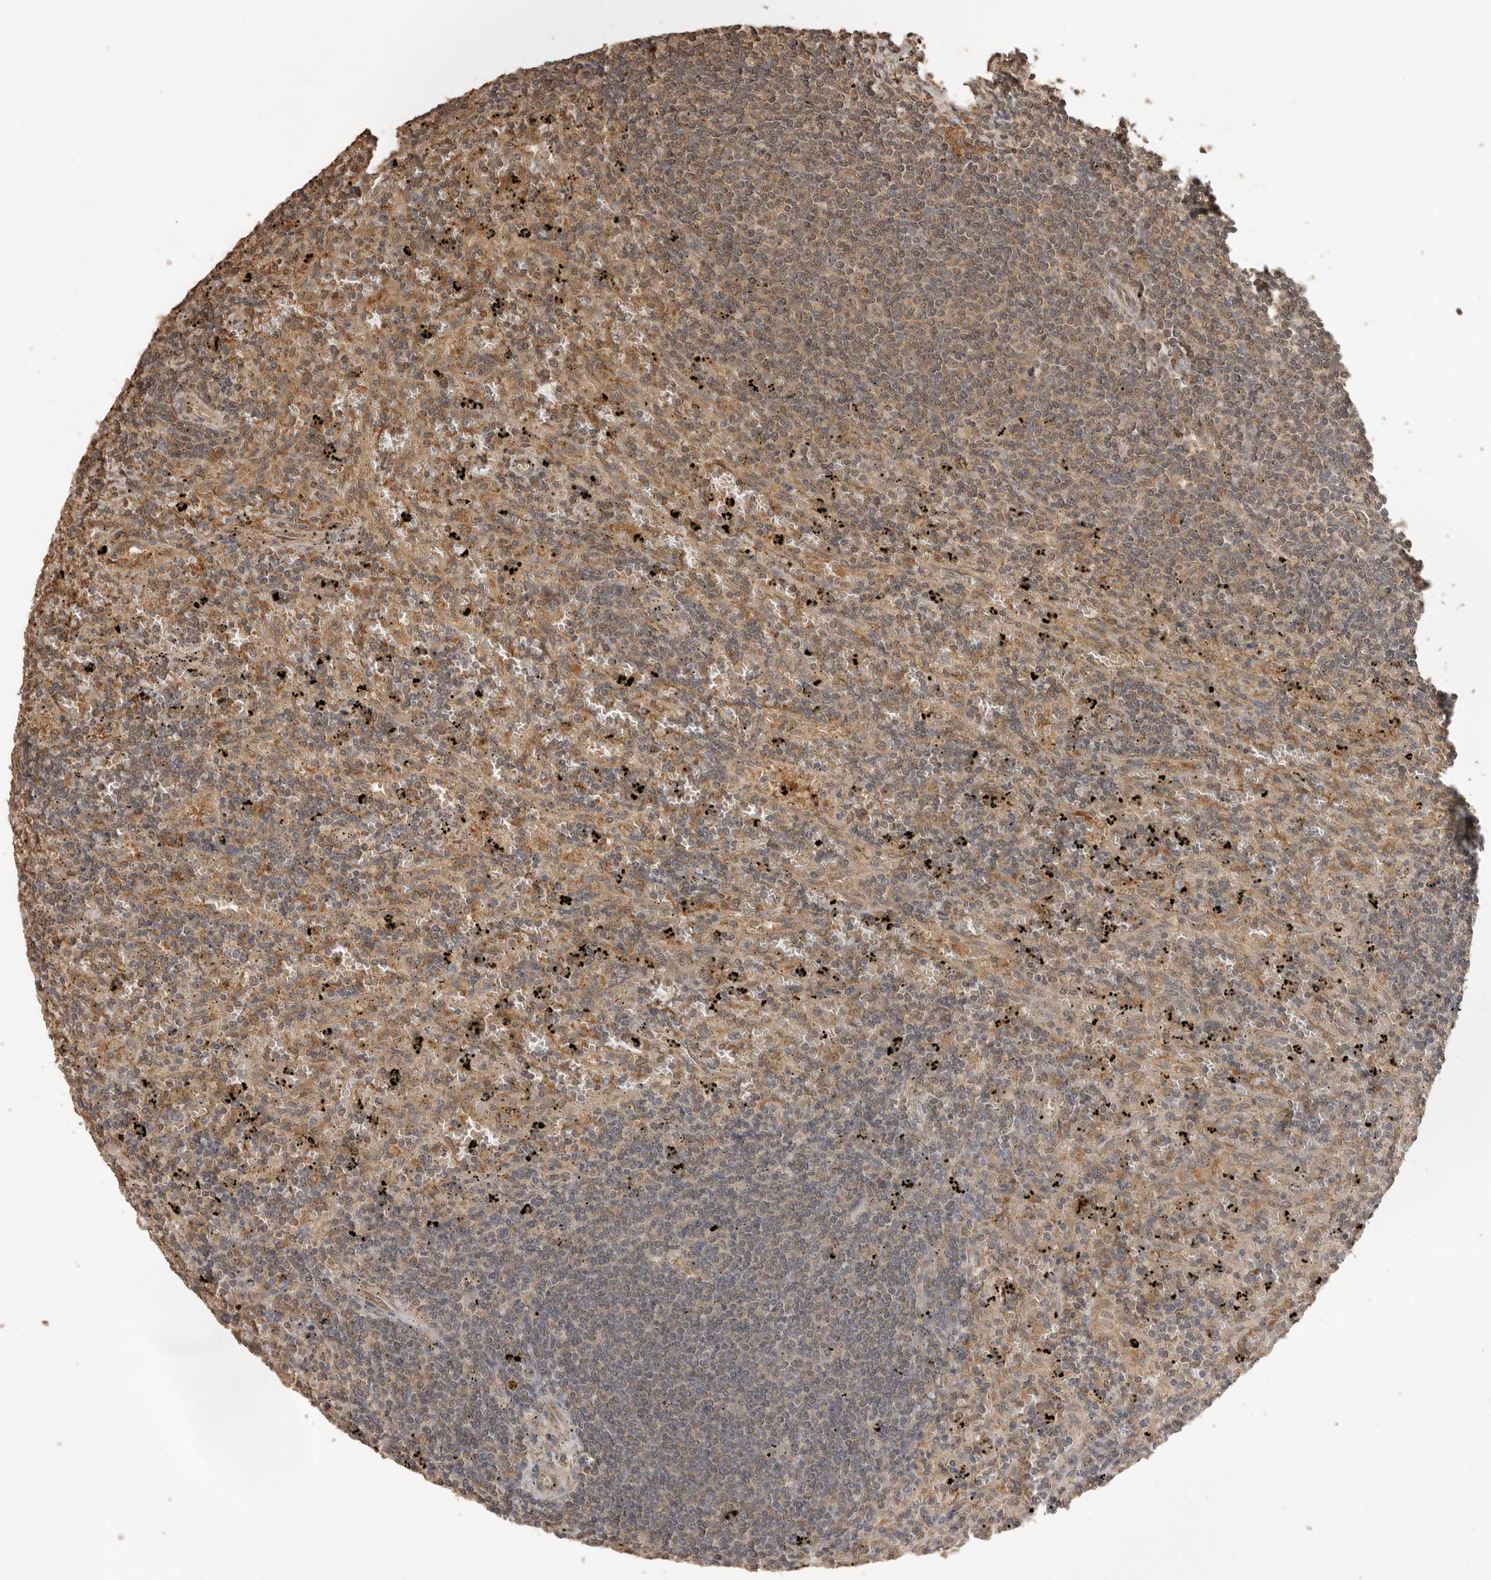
{"staining": {"intensity": "weak", "quantity": "25%-75%", "location": "cytoplasmic/membranous,nuclear"}, "tissue": "lymphoma", "cell_type": "Tumor cells", "image_type": "cancer", "snomed": [{"axis": "morphology", "description": "Malignant lymphoma, non-Hodgkin's type, Low grade"}, {"axis": "topography", "description": "Spleen"}], "caption": "There is low levels of weak cytoplasmic/membranous and nuclear staining in tumor cells of low-grade malignant lymphoma, non-Hodgkin's type, as demonstrated by immunohistochemical staining (brown color).", "gene": "JAG2", "patient": {"sex": "male", "age": 76}}